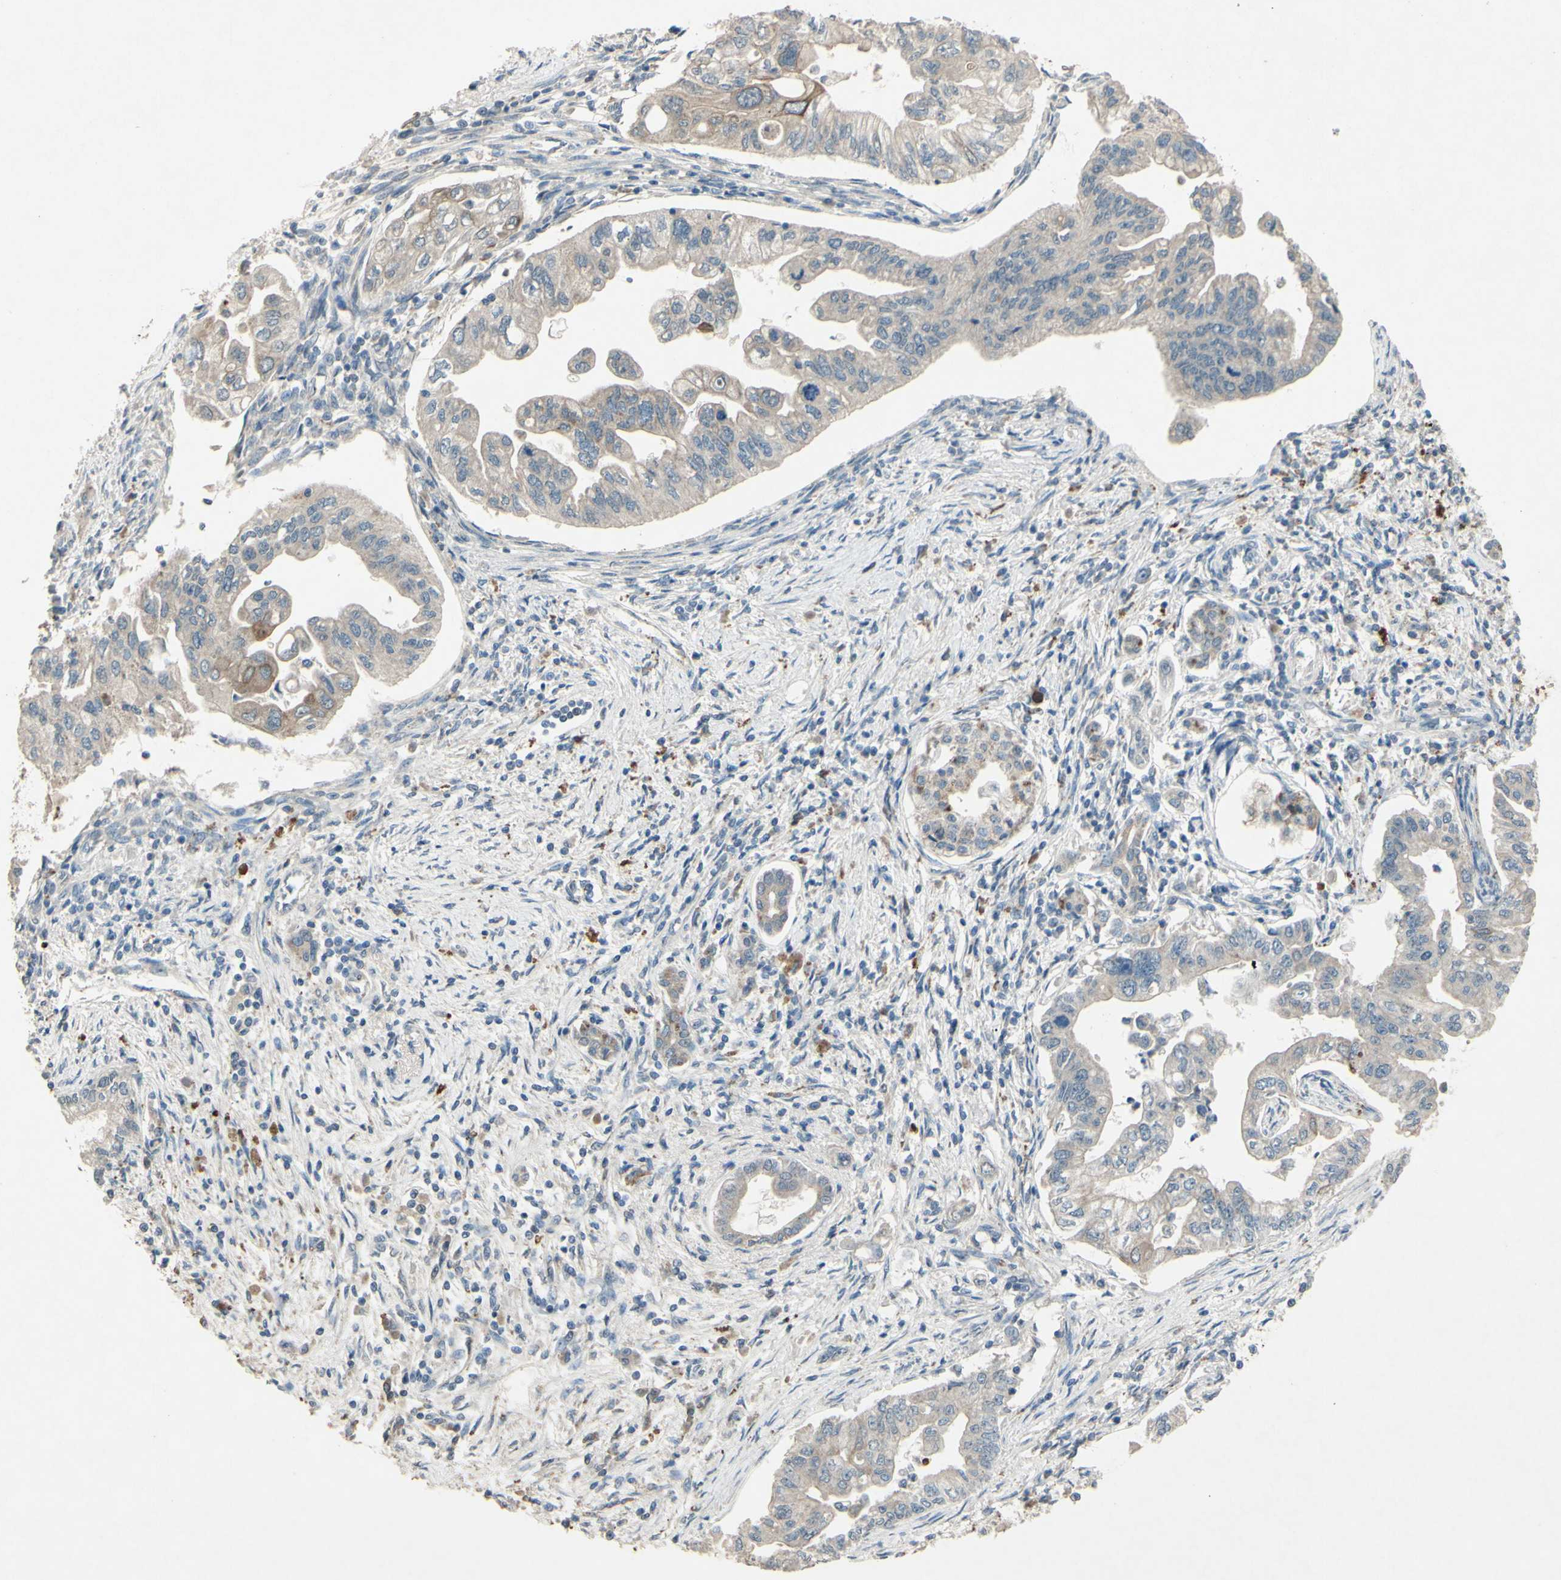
{"staining": {"intensity": "weak", "quantity": "25%-75%", "location": "cytoplasmic/membranous"}, "tissue": "pancreatic cancer", "cell_type": "Tumor cells", "image_type": "cancer", "snomed": [{"axis": "morphology", "description": "Normal tissue, NOS"}, {"axis": "topography", "description": "Pancreas"}], "caption": "Protein expression analysis of human pancreatic cancer reveals weak cytoplasmic/membranous staining in approximately 25%-75% of tumor cells.", "gene": "TIMM21", "patient": {"sex": "male", "age": 42}}